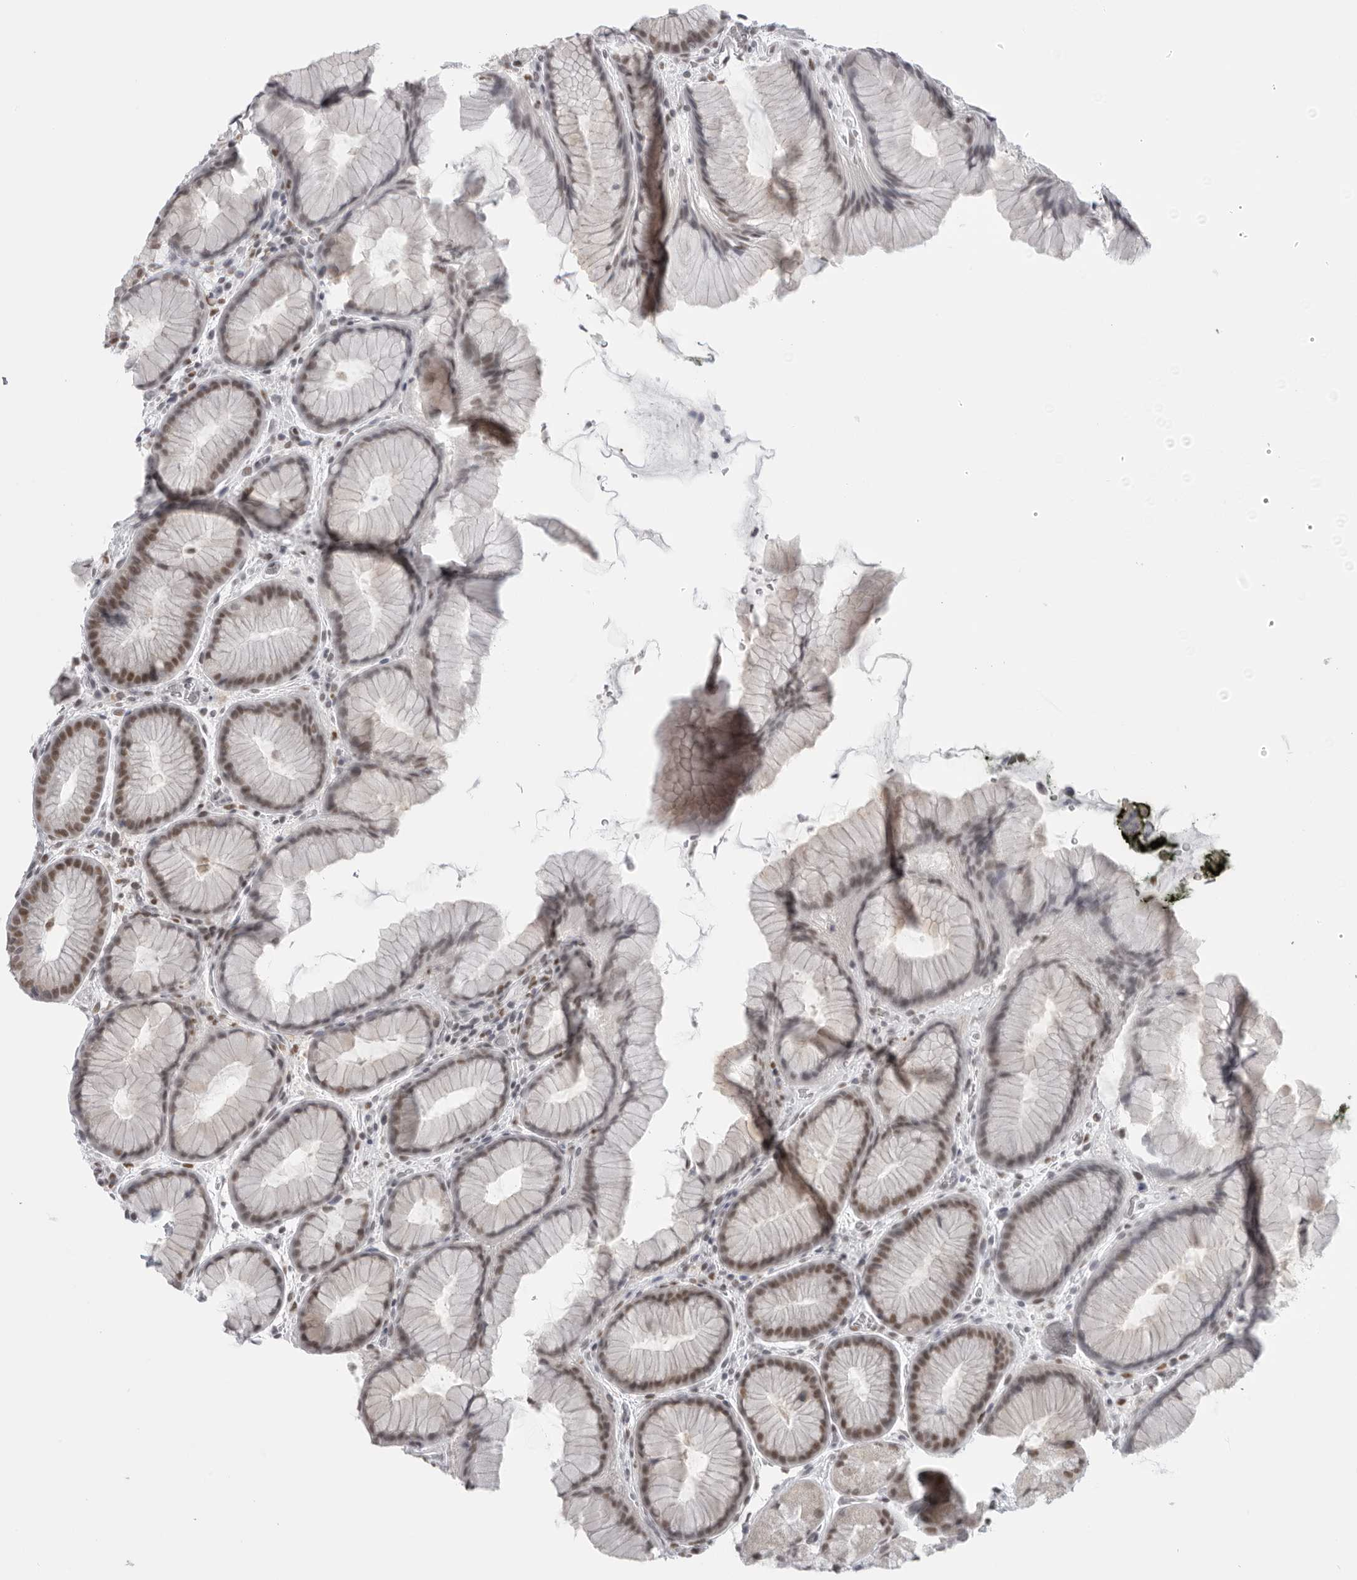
{"staining": {"intensity": "moderate", "quantity": "25%-75%", "location": "nuclear"}, "tissue": "stomach", "cell_type": "Glandular cells", "image_type": "normal", "snomed": [{"axis": "morphology", "description": "Normal tissue, NOS"}, {"axis": "topography", "description": "Stomach, upper"}, {"axis": "topography", "description": "Stomach"}], "caption": "The photomicrograph exhibits immunohistochemical staining of normal stomach. There is moderate nuclear staining is appreciated in approximately 25%-75% of glandular cells.", "gene": "RPA2", "patient": {"sex": "male", "age": 48}}